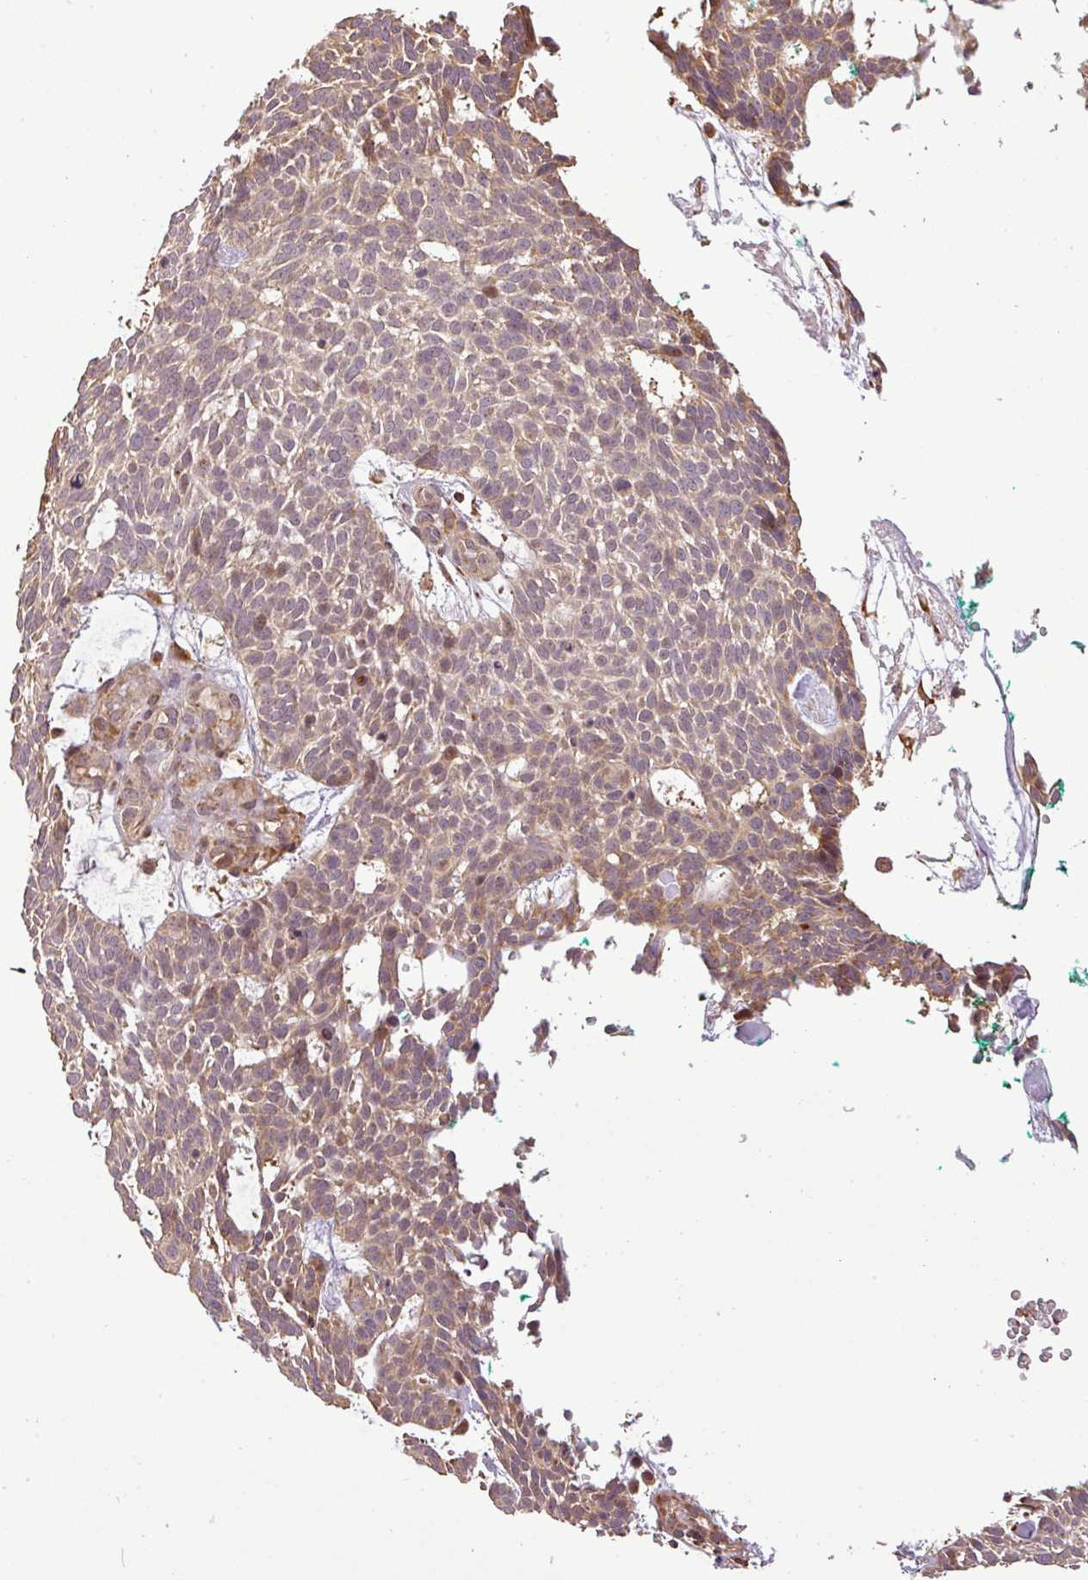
{"staining": {"intensity": "weak", "quantity": "25%-75%", "location": "cytoplasmic/membranous"}, "tissue": "skin cancer", "cell_type": "Tumor cells", "image_type": "cancer", "snomed": [{"axis": "morphology", "description": "Basal cell carcinoma"}, {"axis": "topography", "description": "Skin"}], "caption": "Protein analysis of skin basal cell carcinoma tissue exhibits weak cytoplasmic/membranous staining in approximately 25%-75% of tumor cells.", "gene": "FAIM", "patient": {"sex": "male", "age": 61}}